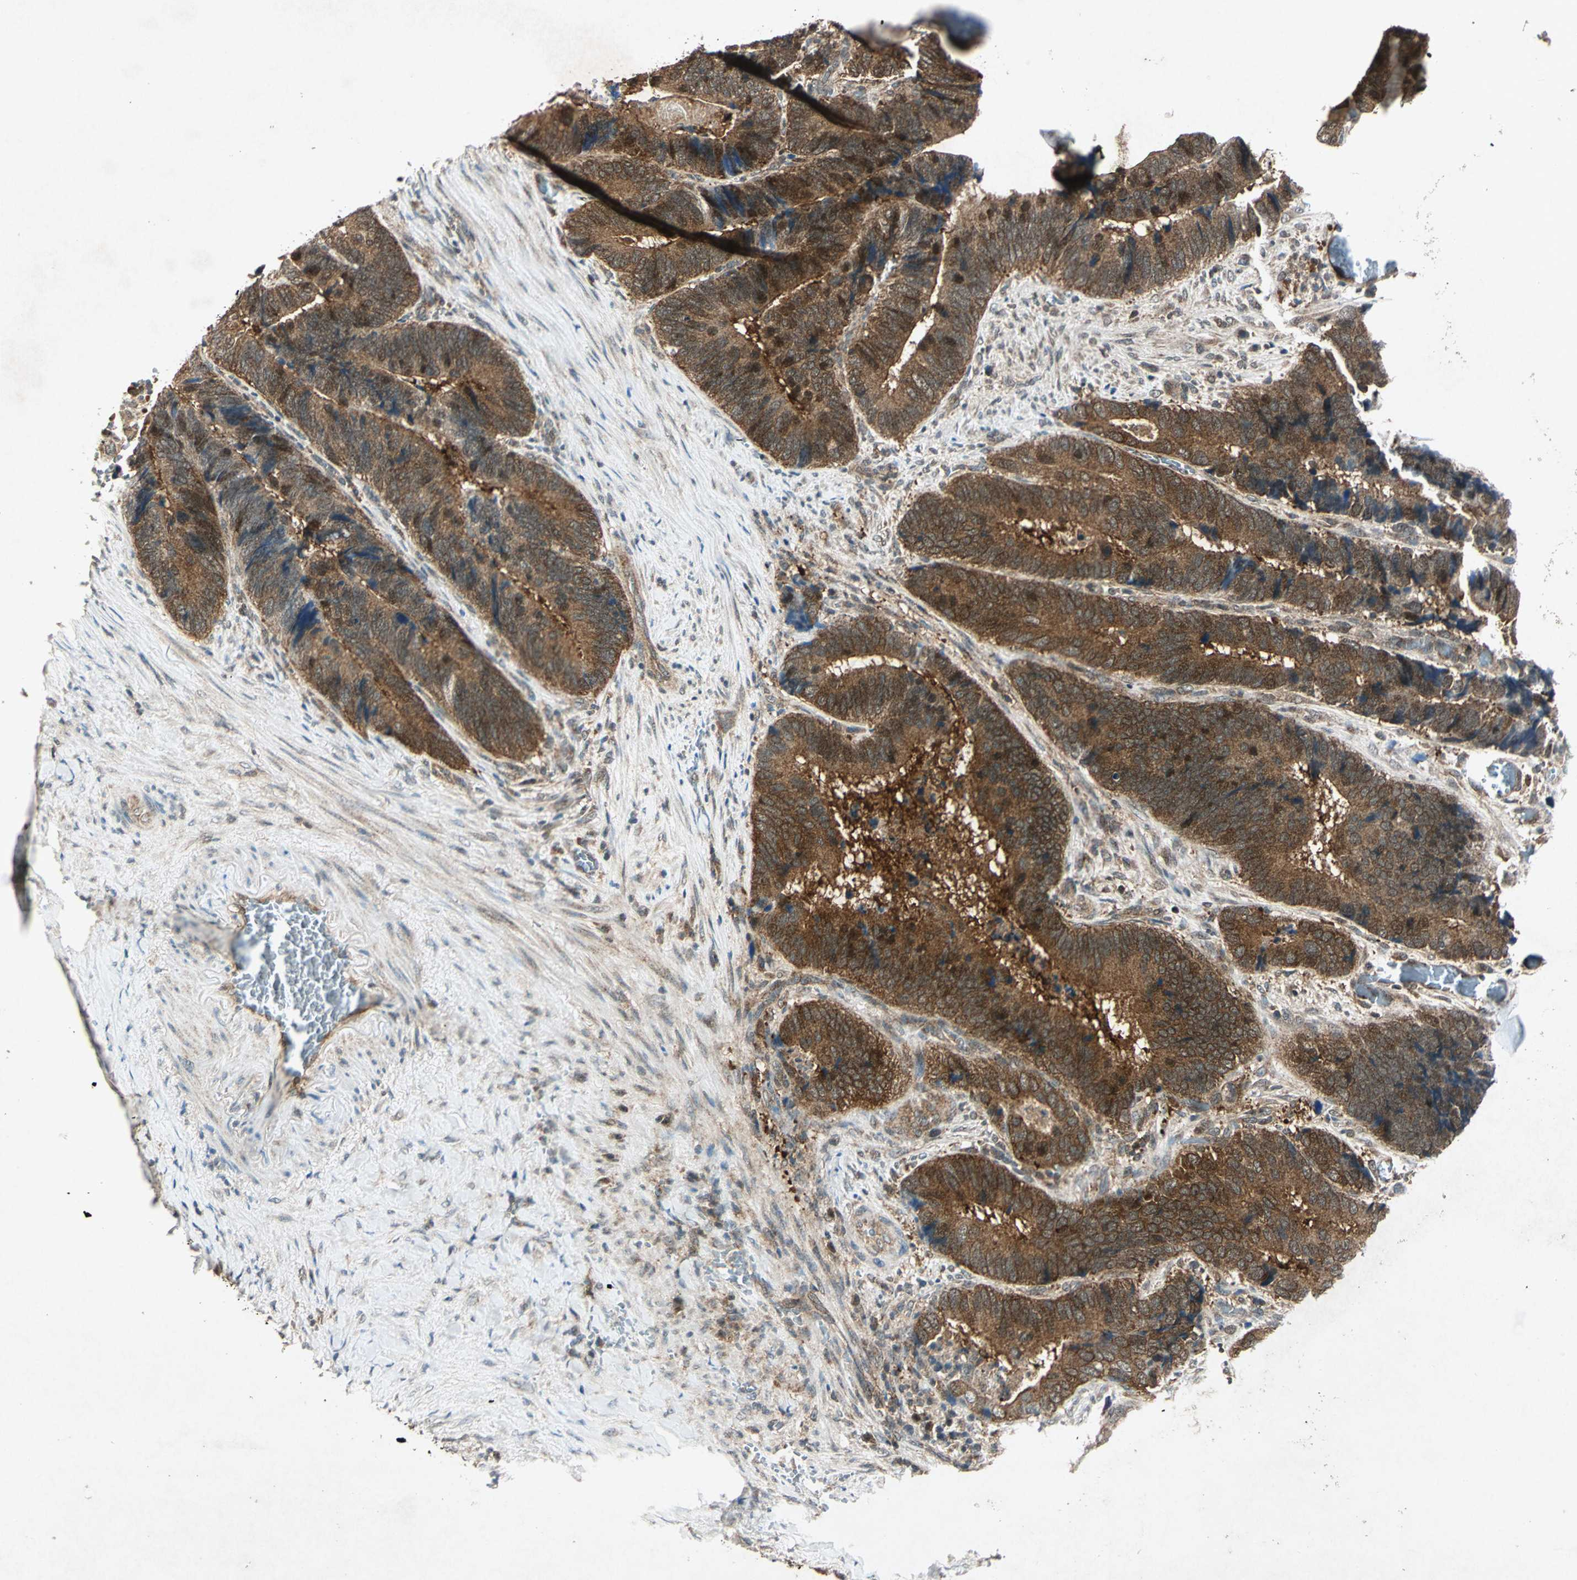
{"staining": {"intensity": "strong", "quantity": ">75%", "location": "cytoplasmic/membranous"}, "tissue": "colorectal cancer", "cell_type": "Tumor cells", "image_type": "cancer", "snomed": [{"axis": "morphology", "description": "Adenocarcinoma, NOS"}, {"axis": "topography", "description": "Colon"}], "caption": "Immunohistochemical staining of colorectal cancer reveals strong cytoplasmic/membranous protein positivity in approximately >75% of tumor cells.", "gene": "AHSA1", "patient": {"sex": "male", "age": 72}}